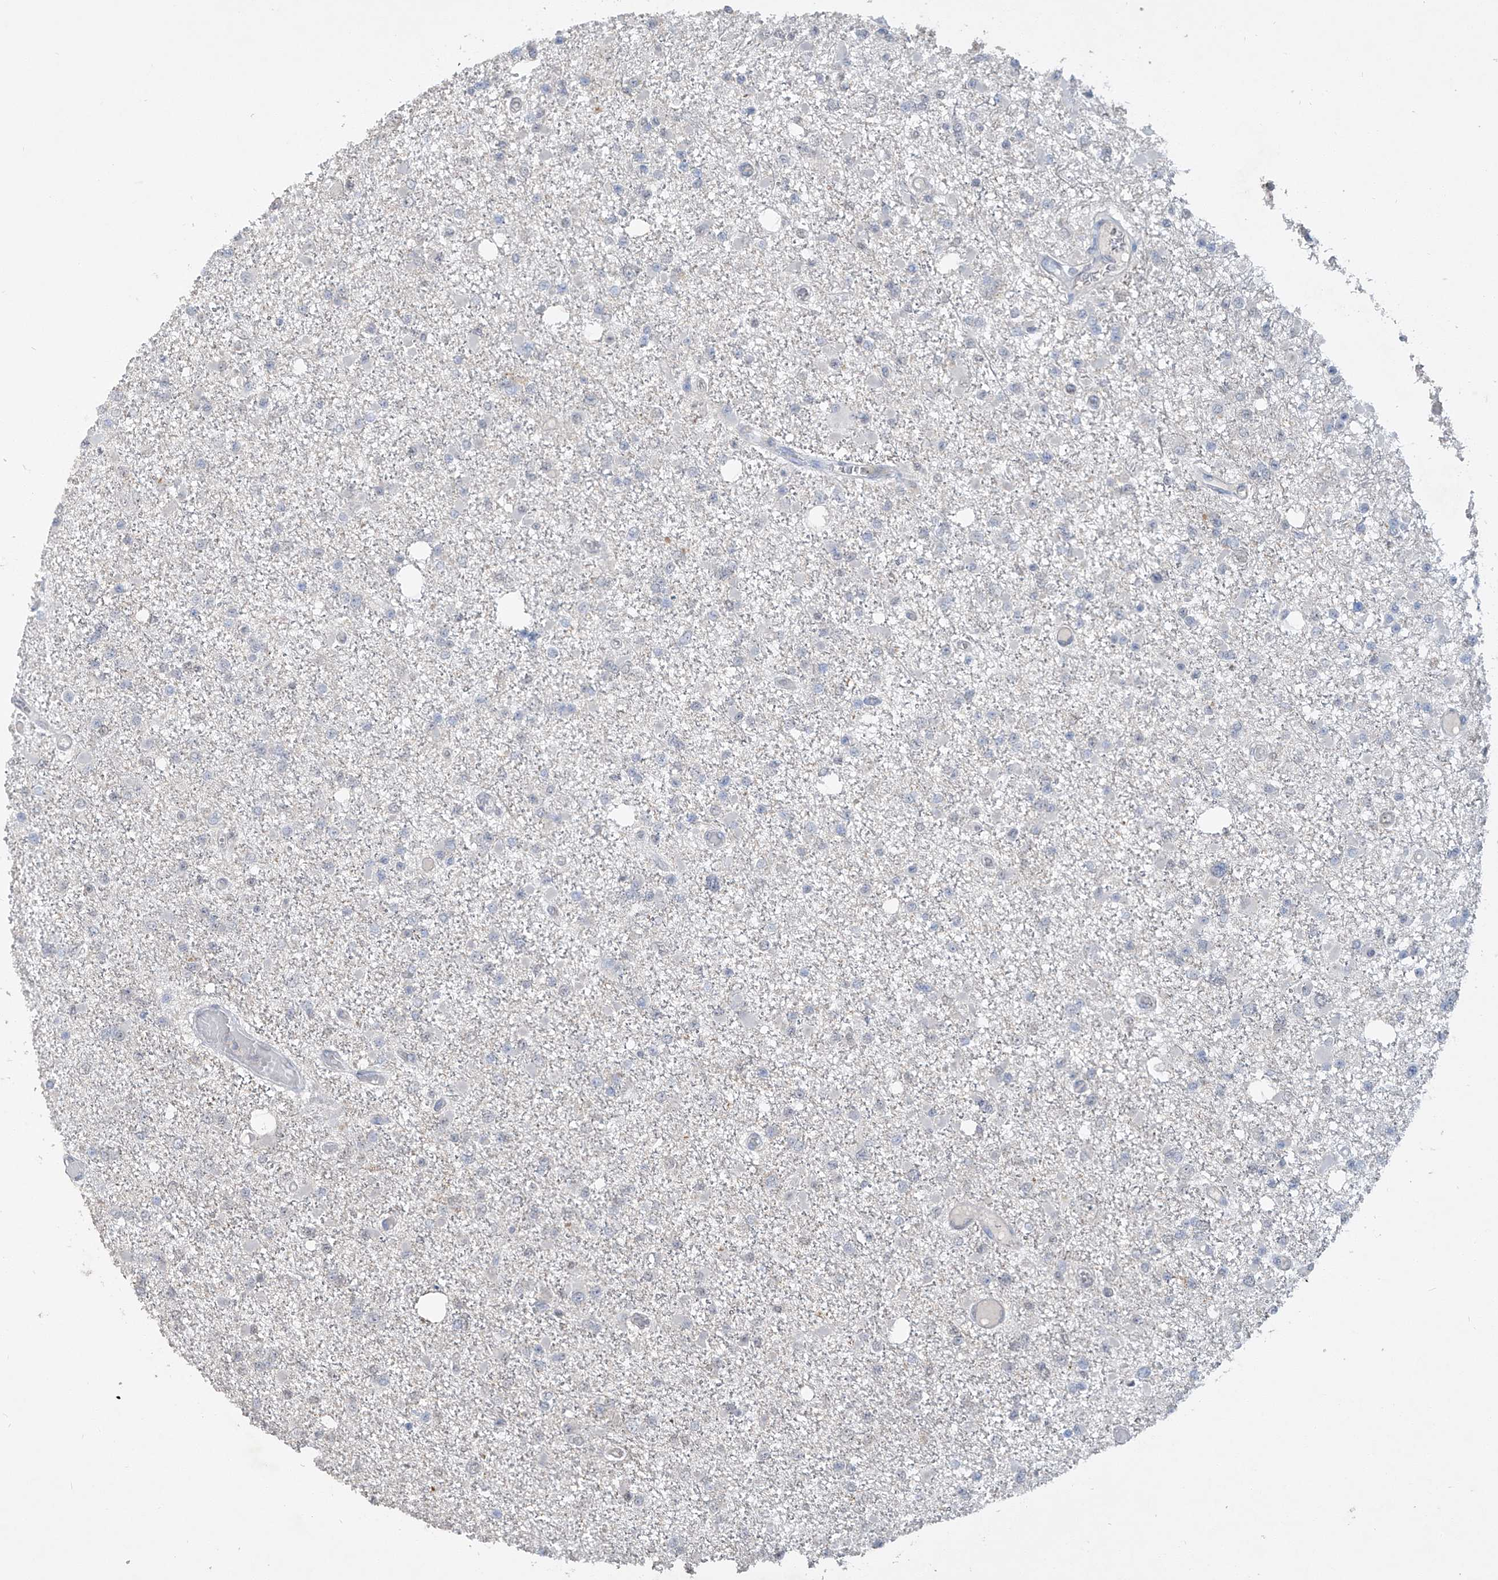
{"staining": {"intensity": "negative", "quantity": "none", "location": "none"}, "tissue": "glioma", "cell_type": "Tumor cells", "image_type": "cancer", "snomed": [{"axis": "morphology", "description": "Glioma, malignant, Low grade"}, {"axis": "topography", "description": "Brain"}], "caption": "The IHC photomicrograph has no significant expression in tumor cells of malignant low-grade glioma tissue. (DAB immunohistochemistry (IHC) with hematoxylin counter stain).", "gene": "HAS3", "patient": {"sex": "female", "age": 22}}